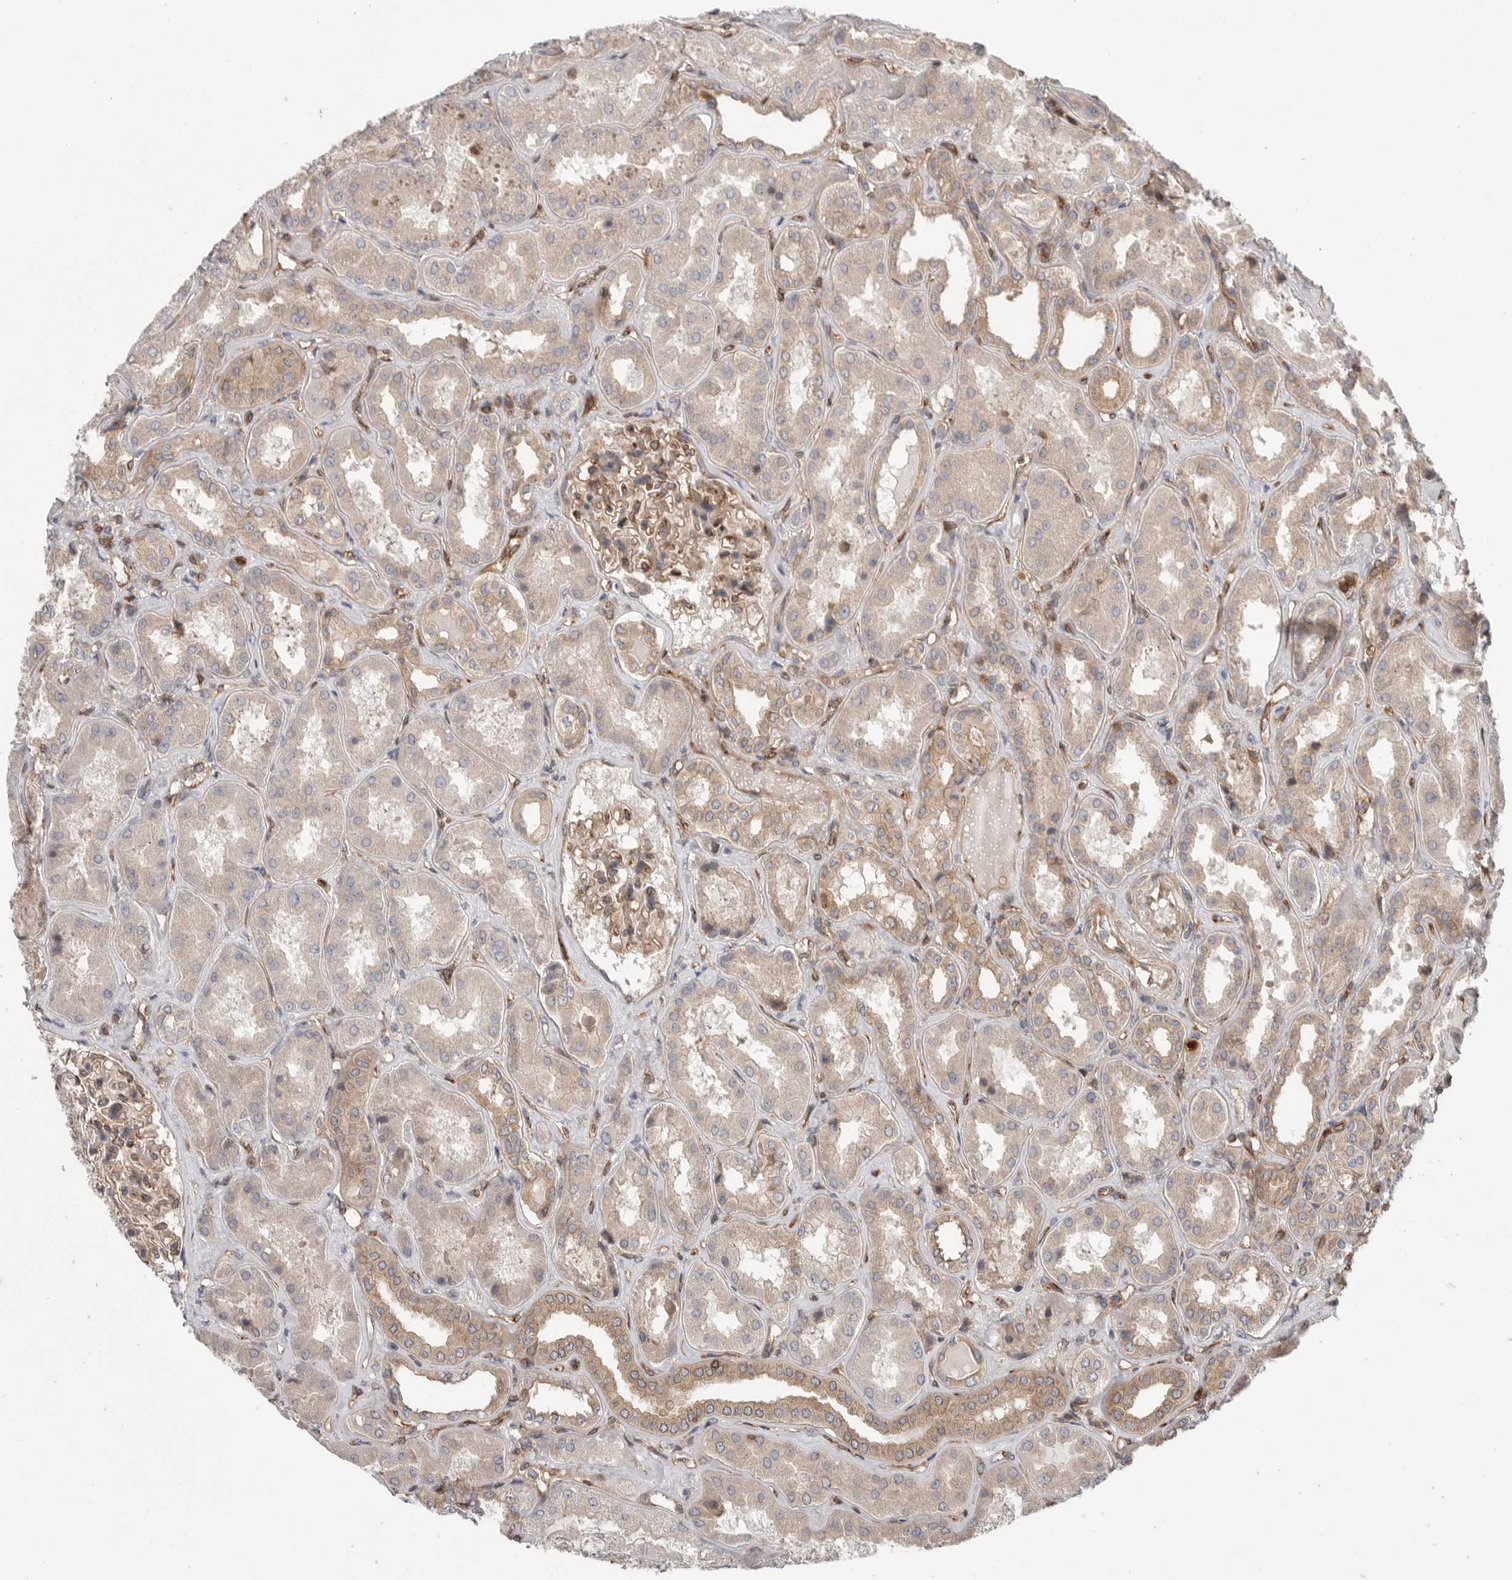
{"staining": {"intensity": "moderate", "quantity": ">75%", "location": "cytoplasmic/membranous"}, "tissue": "kidney", "cell_type": "Cells in glomeruli", "image_type": "normal", "snomed": [{"axis": "morphology", "description": "Normal tissue, NOS"}, {"axis": "topography", "description": "Kidney"}], "caption": "Protein expression analysis of benign human kidney reveals moderate cytoplasmic/membranous expression in approximately >75% of cells in glomeruli. The staining is performed using DAB brown chromogen to label protein expression. The nuclei are counter-stained blue using hematoxylin.", "gene": "PRKCH", "patient": {"sex": "female", "age": 56}}